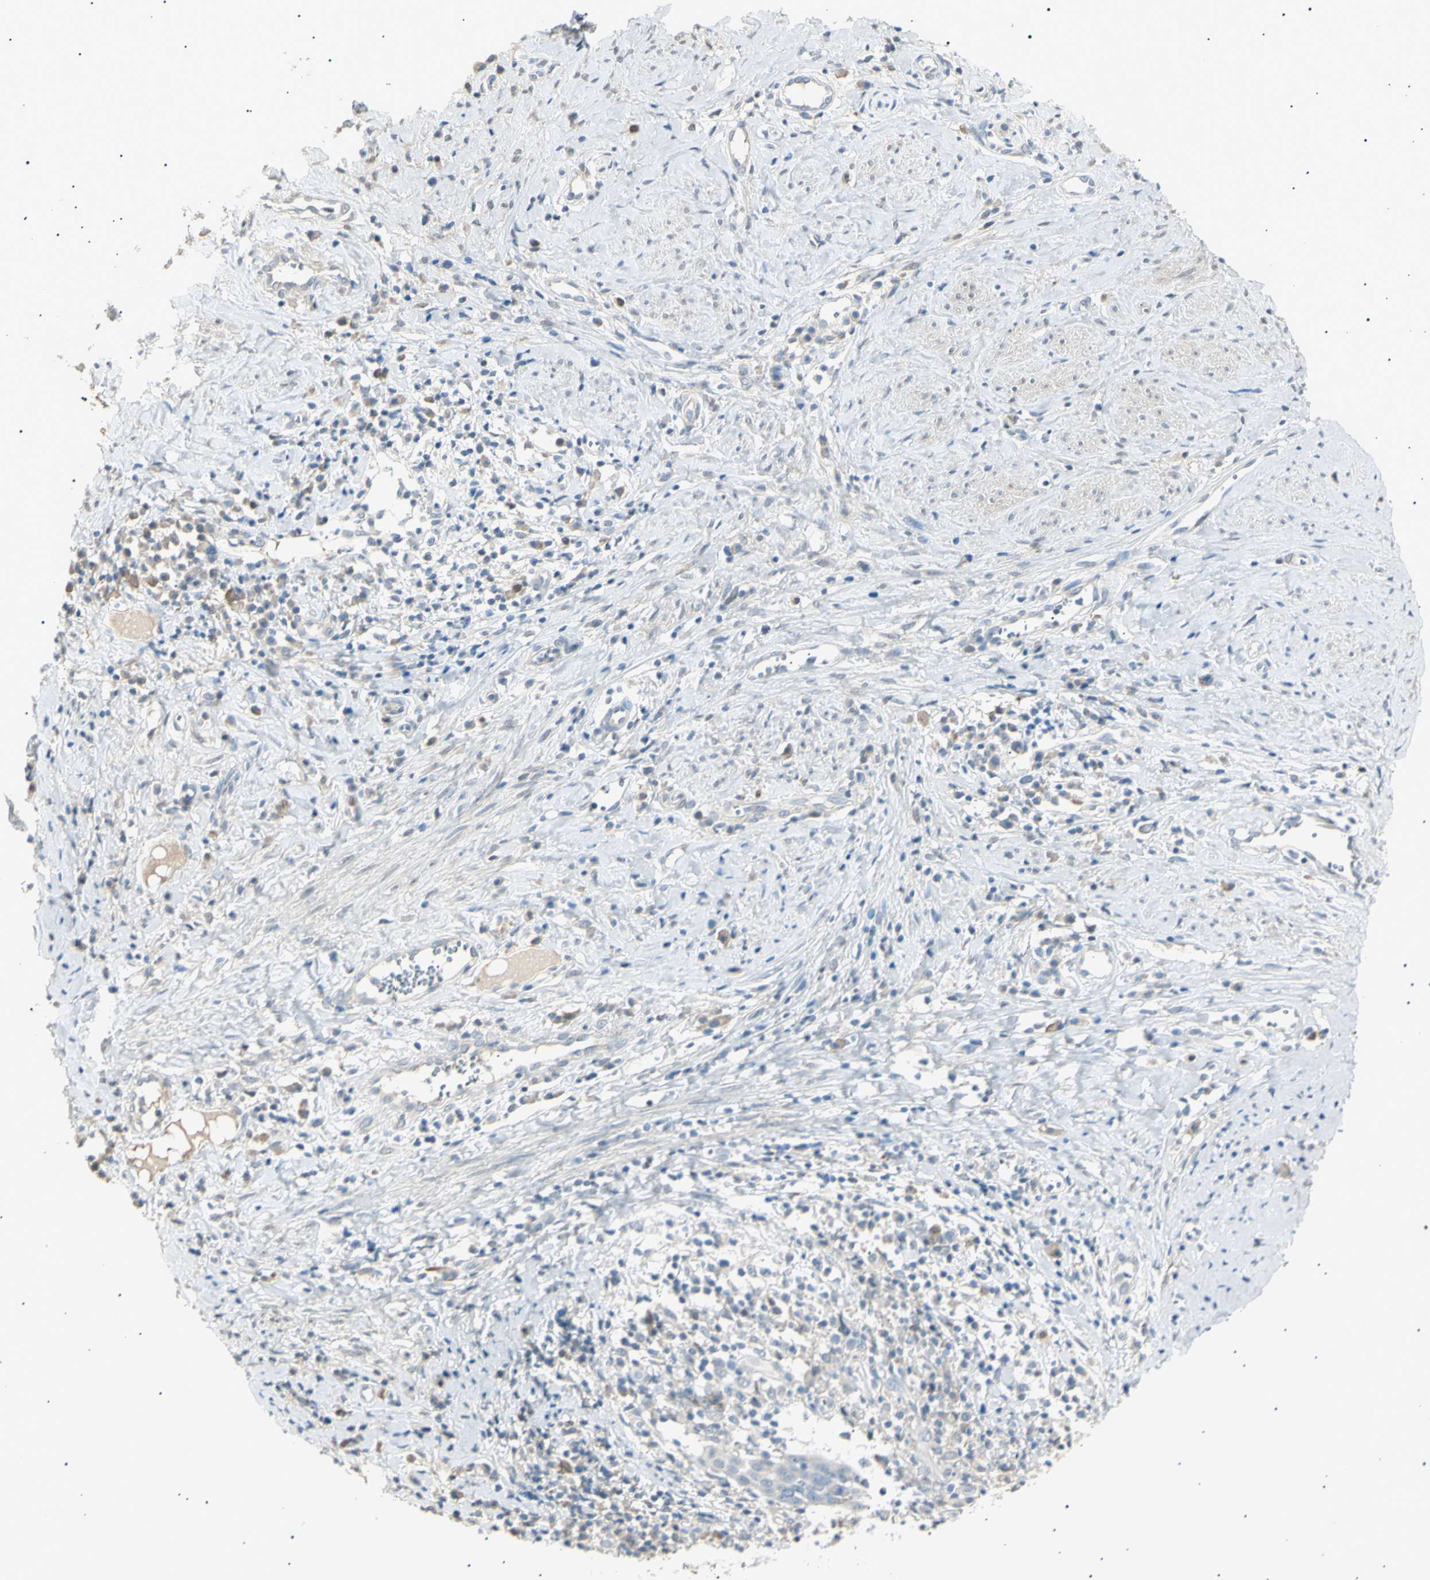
{"staining": {"intensity": "negative", "quantity": "none", "location": "none"}, "tissue": "cervical cancer", "cell_type": "Tumor cells", "image_type": "cancer", "snomed": [{"axis": "morphology", "description": "Squamous cell carcinoma, NOS"}, {"axis": "topography", "description": "Cervix"}], "caption": "IHC of human cervical cancer (squamous cell carcinoma) shows no staining in tumor cells.", "gene": "LHPP", "patient": {"sex": "female", "age": 40}}